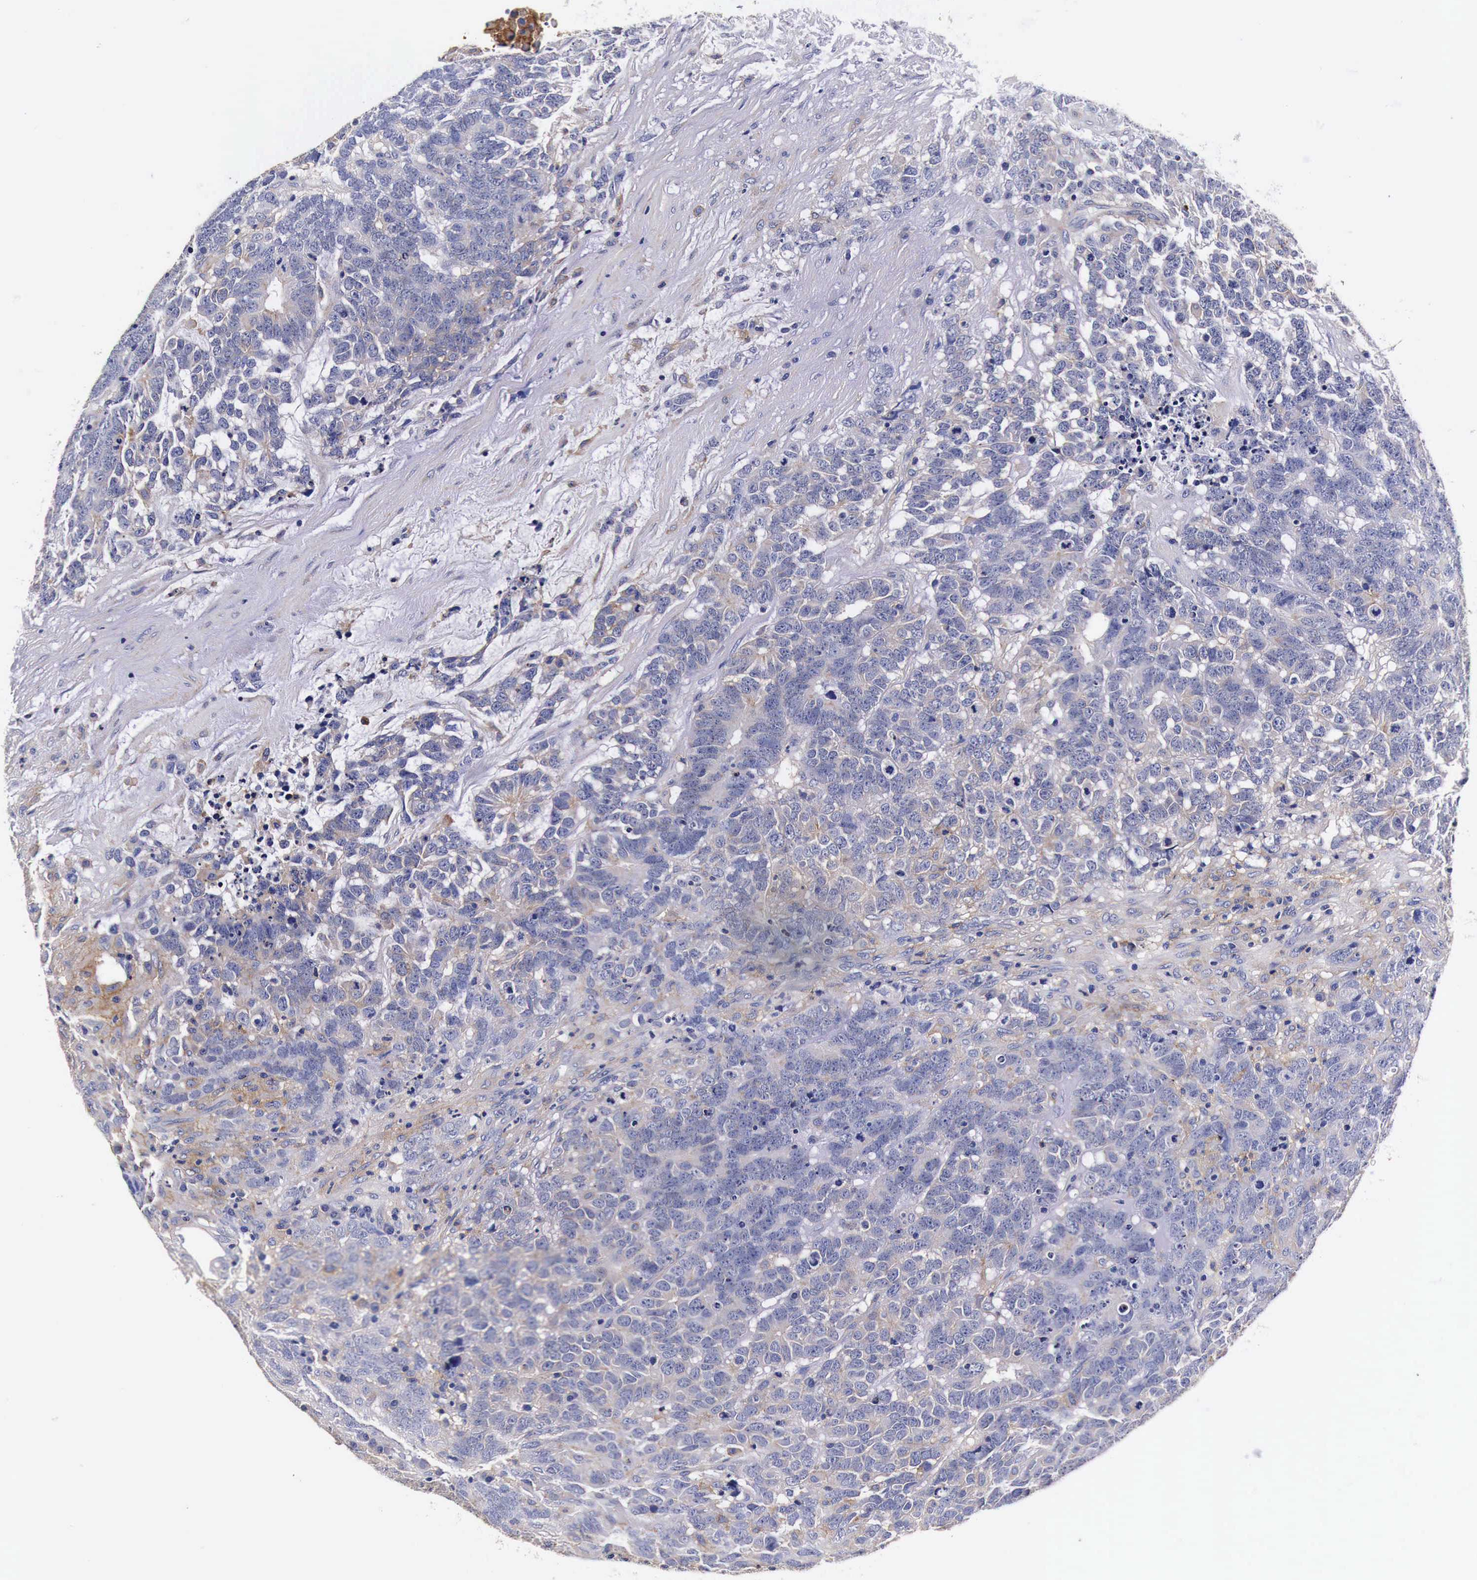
{"staining": {"intensity": "negative", "quantity": "none", "location": "none"}, "tissue": "testis cancer", "cell_type": "Tumor cells", "image_type": "cancer", "snomed": [{"axis": "morphology", "description": "Carcinoma, Embryonal, NOS"}, {"axis": "topography", "description": "Testis"}], "caption": "The immunohistochemistry (IHC) photomicrograph has no significant positivity in tumor cells of testis embryonal carcinoma tissue.", "gene": "RP2", "patient": {"sex": "male", "age": 26}}